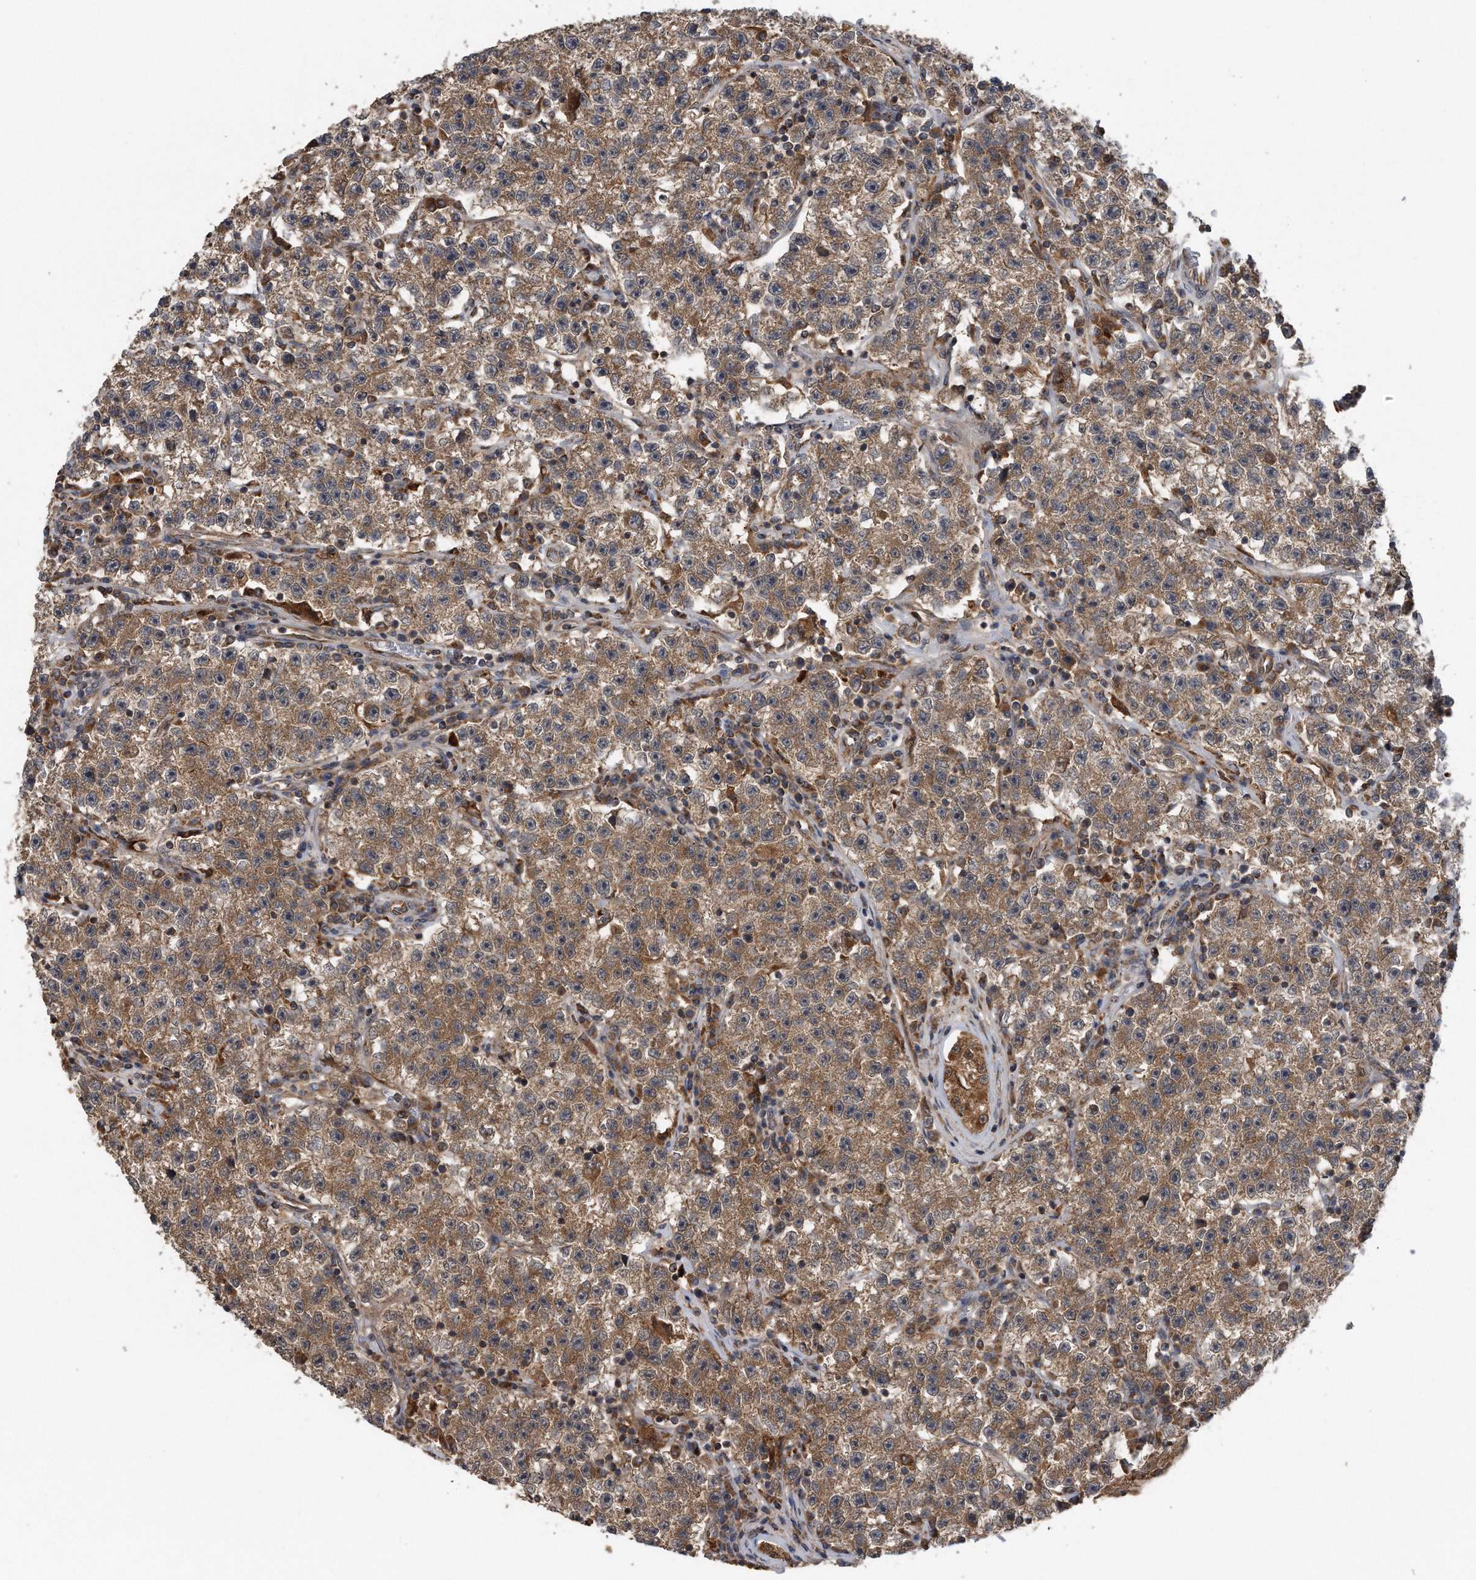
{"staining": {"intensity": "moderate", "quantity": ">75%", "location": "cytoplasmic/membranous"}, "tissue": "testis cancer", "cell_type": "Tumor cells", "image_type": "cancer", "snomed": [{"axis": "morphology", "description": "Seminoma, NOS"}, {"axis": "topography", "description": "Testis"}], "caption": "This histopathology image reveals immunohistochemistry (IHC) staining of human seminoma (testis), with medium moderate cytoplasmic/membranous positivity in about >75% of tumor cells.", "gene": "ALPK2", "patient": {"sex": "male", "age": 22}}